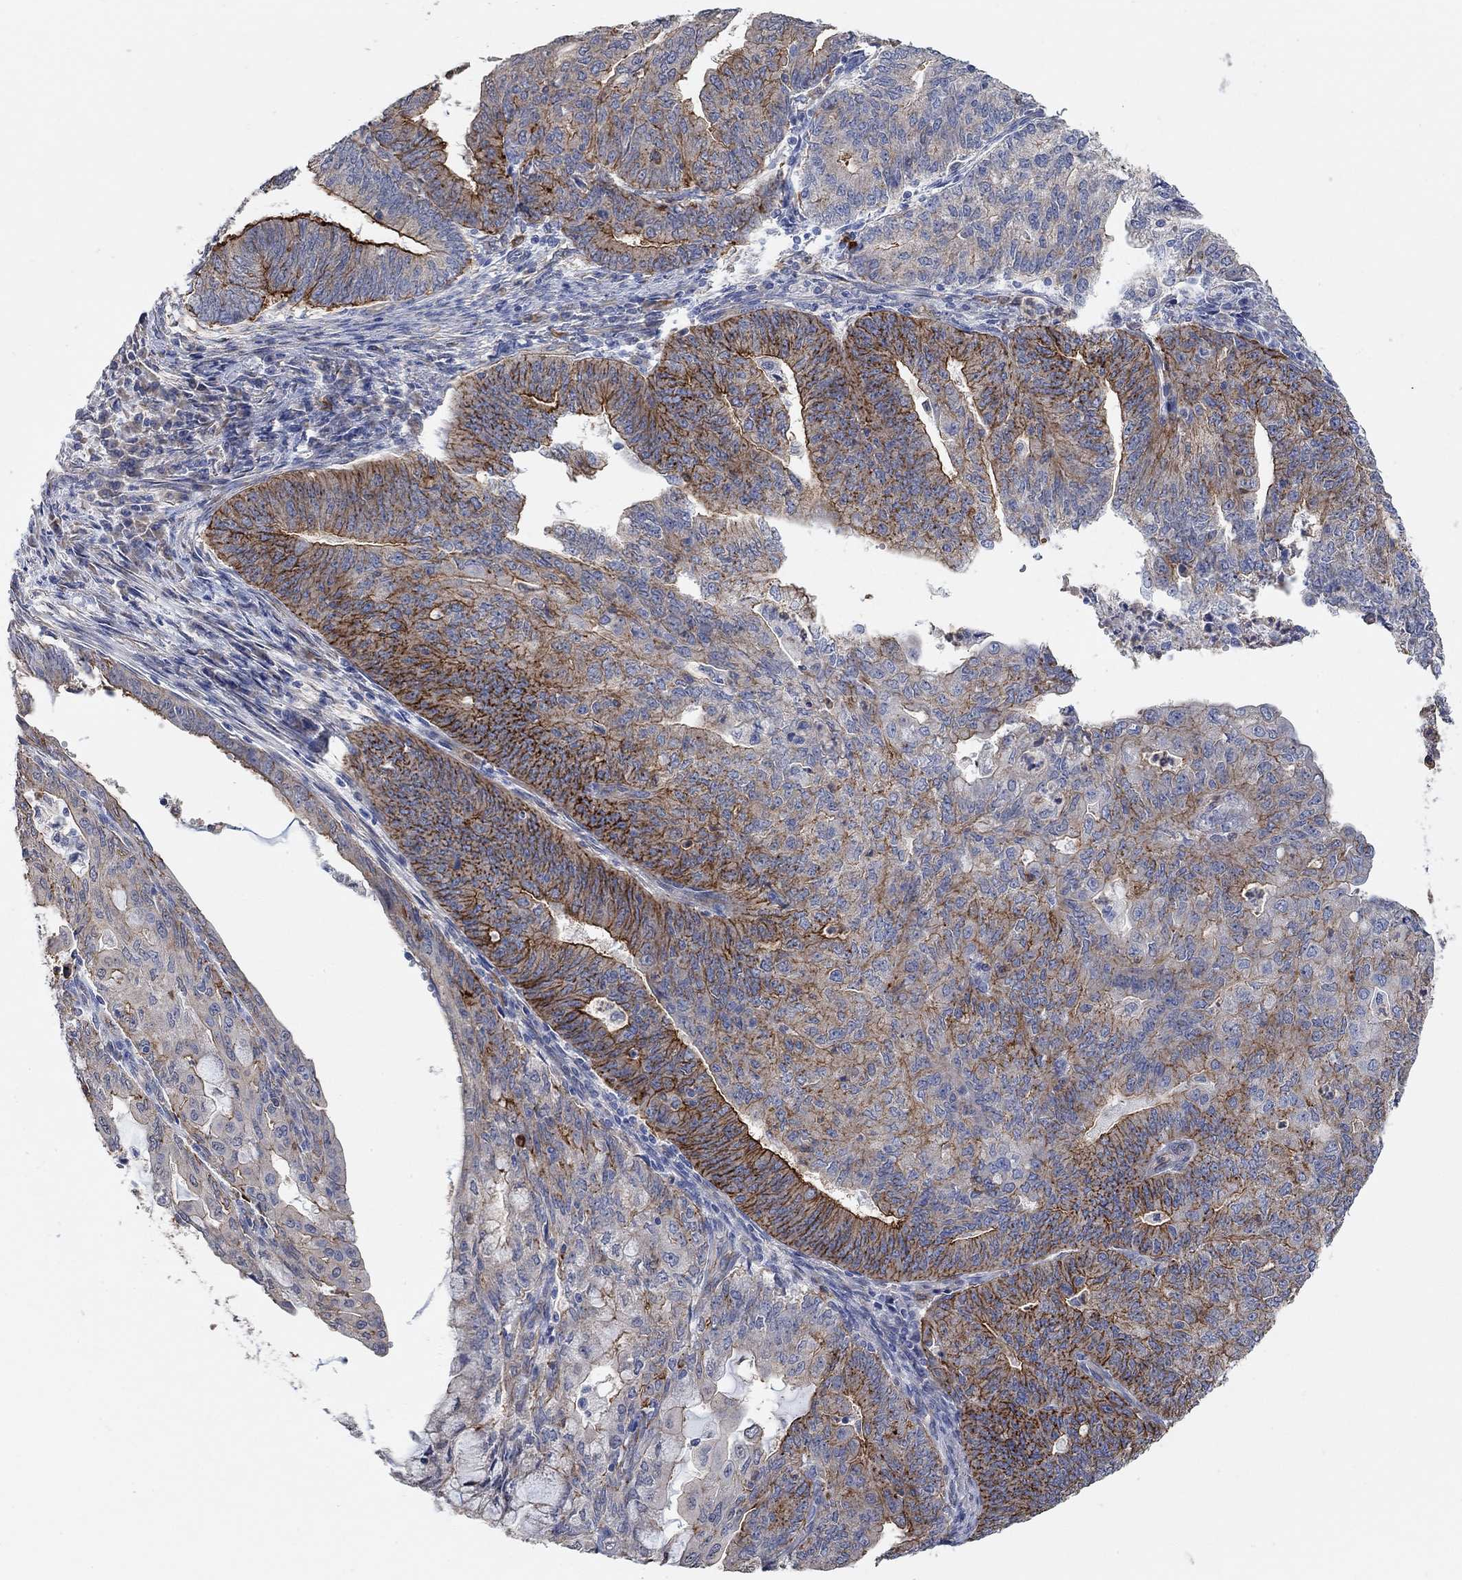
{"staining": {"intensity": "strong", "quantity": "25%-75%", "location": "cytoplasmic/membranous"}, "tissue": "endometrial cancer", "cell_type": "Tumor cells", "image_type": "cancer", "snomed": [{"axis": "morphology", "description": "Adenocarcinoma, NOS"}, {"axis": "topography", "description": "Endometrium"}], "caption": "Adenocarcinoma (endometrial) stained with immunohistochemistry (IHC) reveals strong cytoplasmic/membranous staining in about 25%-75% of tumor cells.", "gene": "SYT16", "patient": {"sex": "female", "age": 82}}